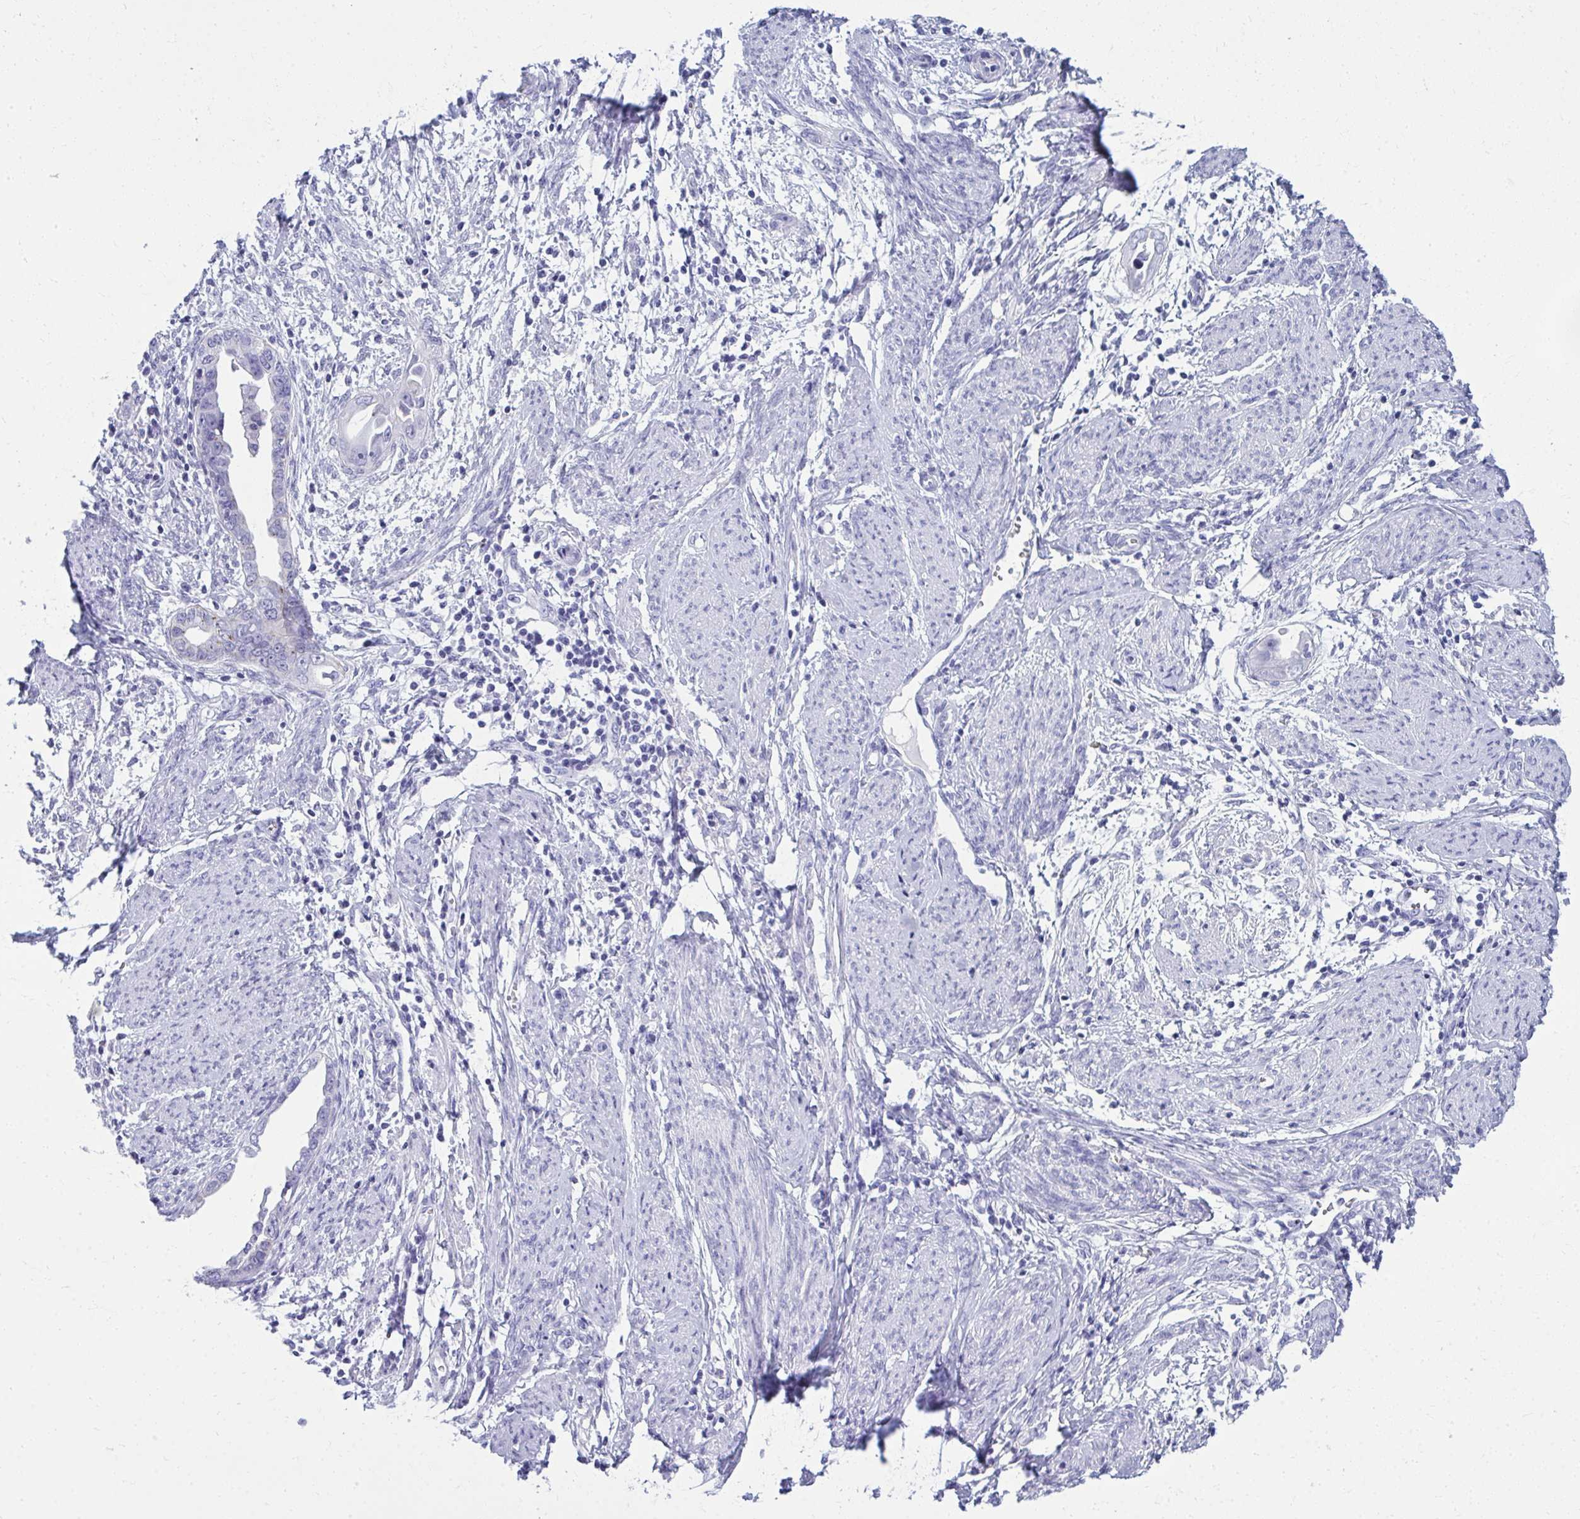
{"staining": {"intensity": "negative", "quantity": "none", "location": "none"}, "tissue": "endometrial cancer", "cell_type": "Tumor cells", "image_type": "cancer", "snomed": [{"axis": "morphology", "description": "Adenocarcinoma, NOS"}, {"axis": "topography", "description": "Endometrium"}], "caption": "Endometrial cancer was stained to show a protein in brown. There is no significant expression in tumor cells. (Immunohistochemistry (ihc), brightfield microscopy, high magnification).", "gene": "QDPR", "patient": {"sex": "female", "age": 57}}